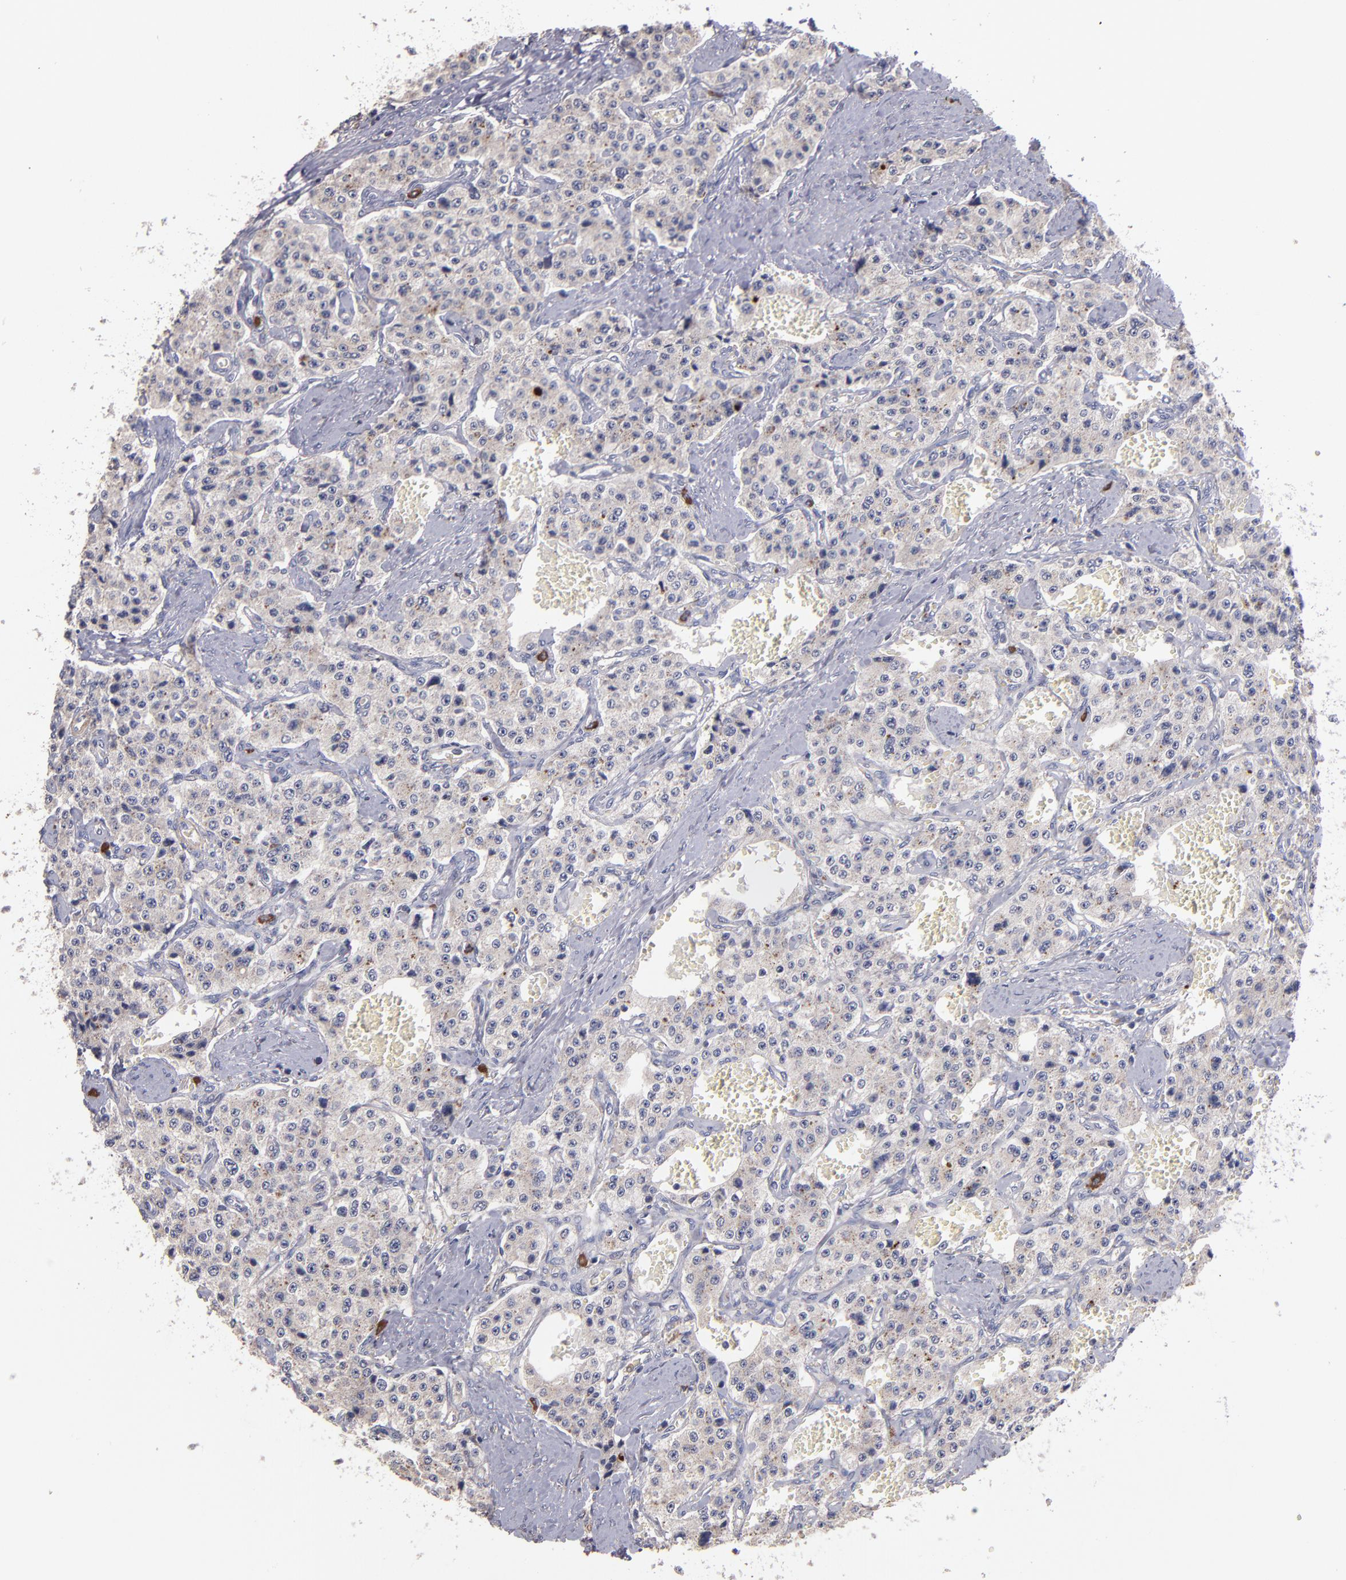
{"staining": {"intensity": "weak", "quantity": ">75%", "location": "cytoplasmic/membranous"}, "tissue": "carcinoid", "cell_type": "Tumor cells", "image_type": "cancer", "snomed": [{"axis": "morphology", "description": "Carcinoid, malignant, NOS"}, {"axis": "topography", "description": "Small intestine"}], "caption": "Carcinoid (malignant) stained with a protein marker exhibits weak staining in tumor cells.", "gene": "MAGEE1", "patient": {"sex": "male", "age": 52}}